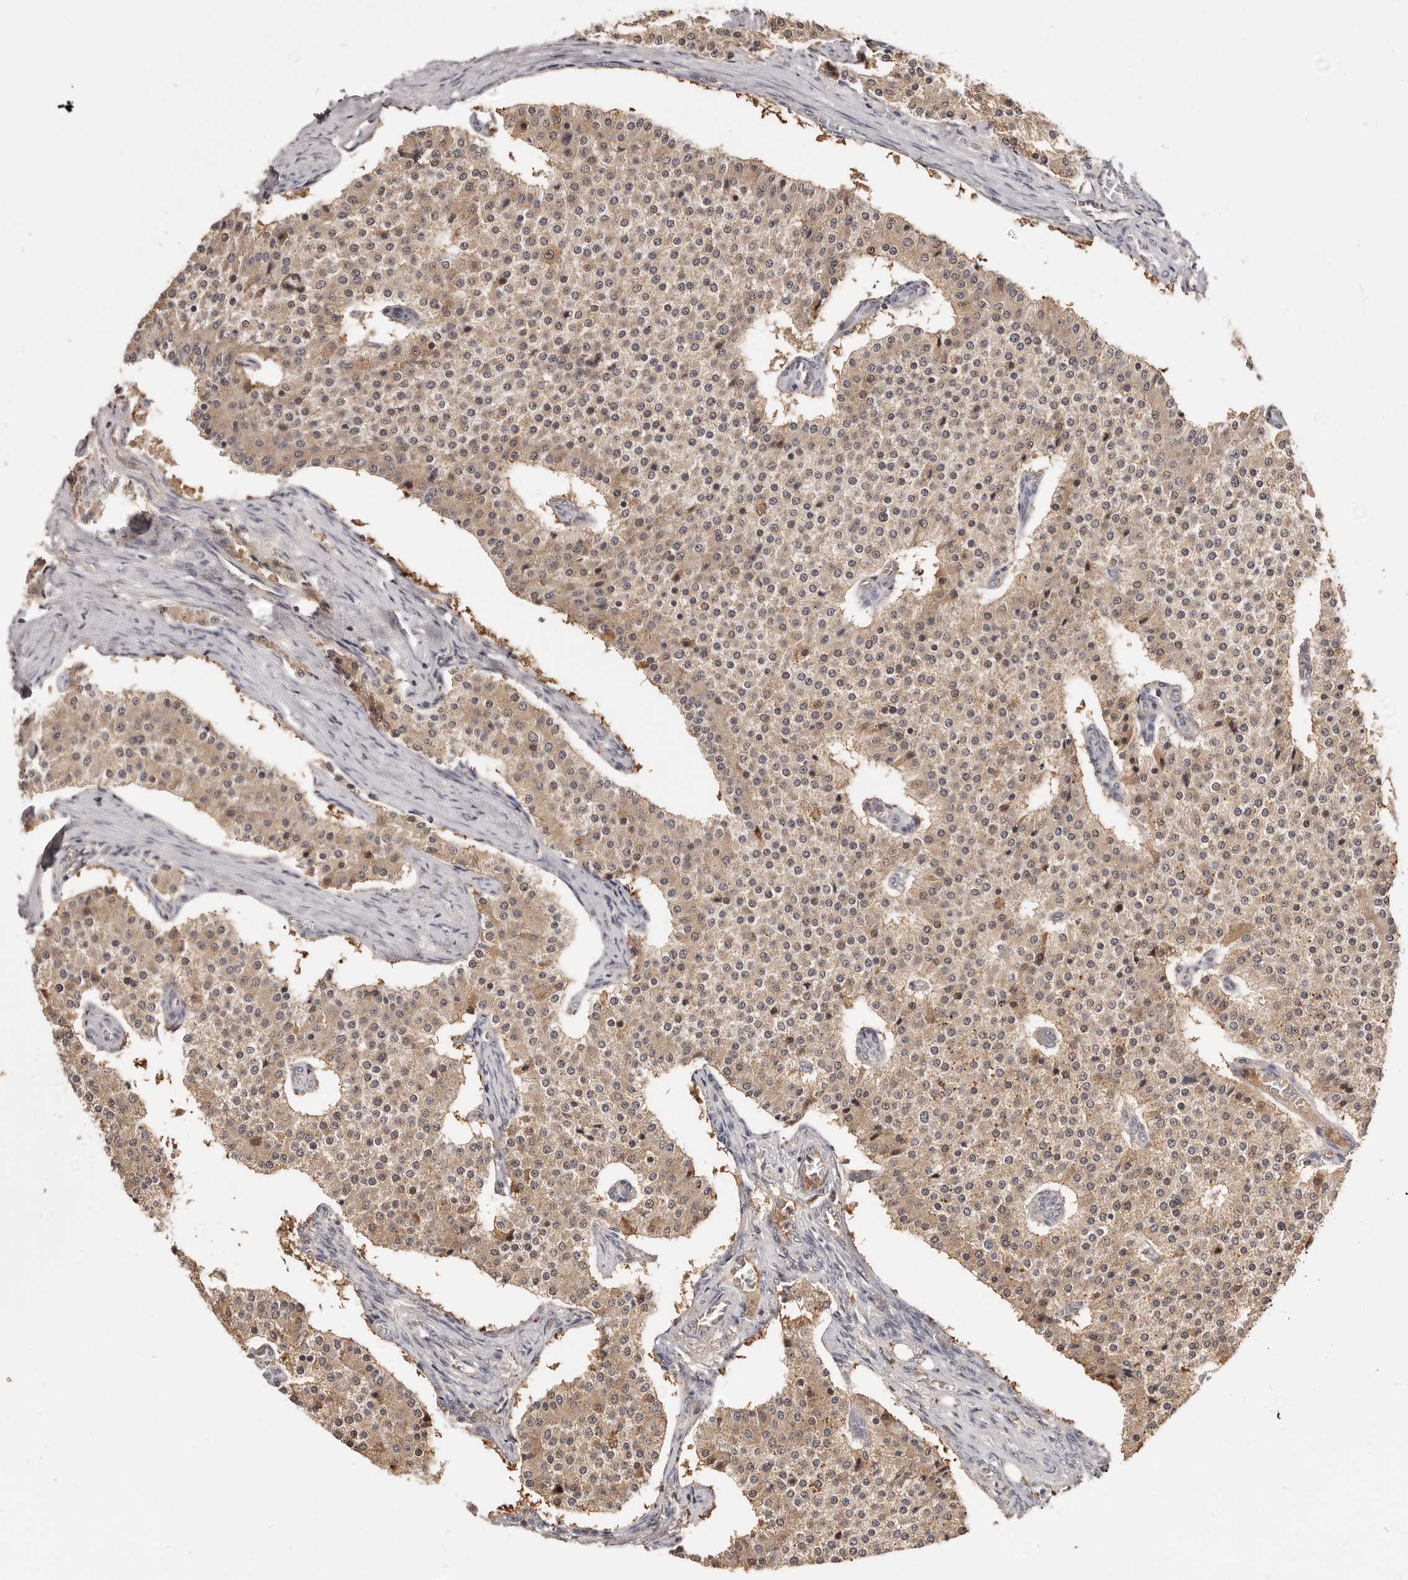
{"staining": {"intensity": "moderate", "quantity": ">75%", "location": "cytoplasmic/membranous"}, "tissue": "carcinoid", "cell_type": "Tumor cells", "image_type": "cancer", "snomed": [{"axis": "morphology", "description": "Carcinoid, malignant, NOS"}, {"axis": "topography", "description": "Colon"}], "caption": "There is medium levels of moderate cytoplasmic/membranous positivity in tumor cells of malignant carcinoid, as demonstrated by immunohistochemical staining (brown color).", "gene": "TSPAN13", "patient": {"sex": "female", "age": 52}}